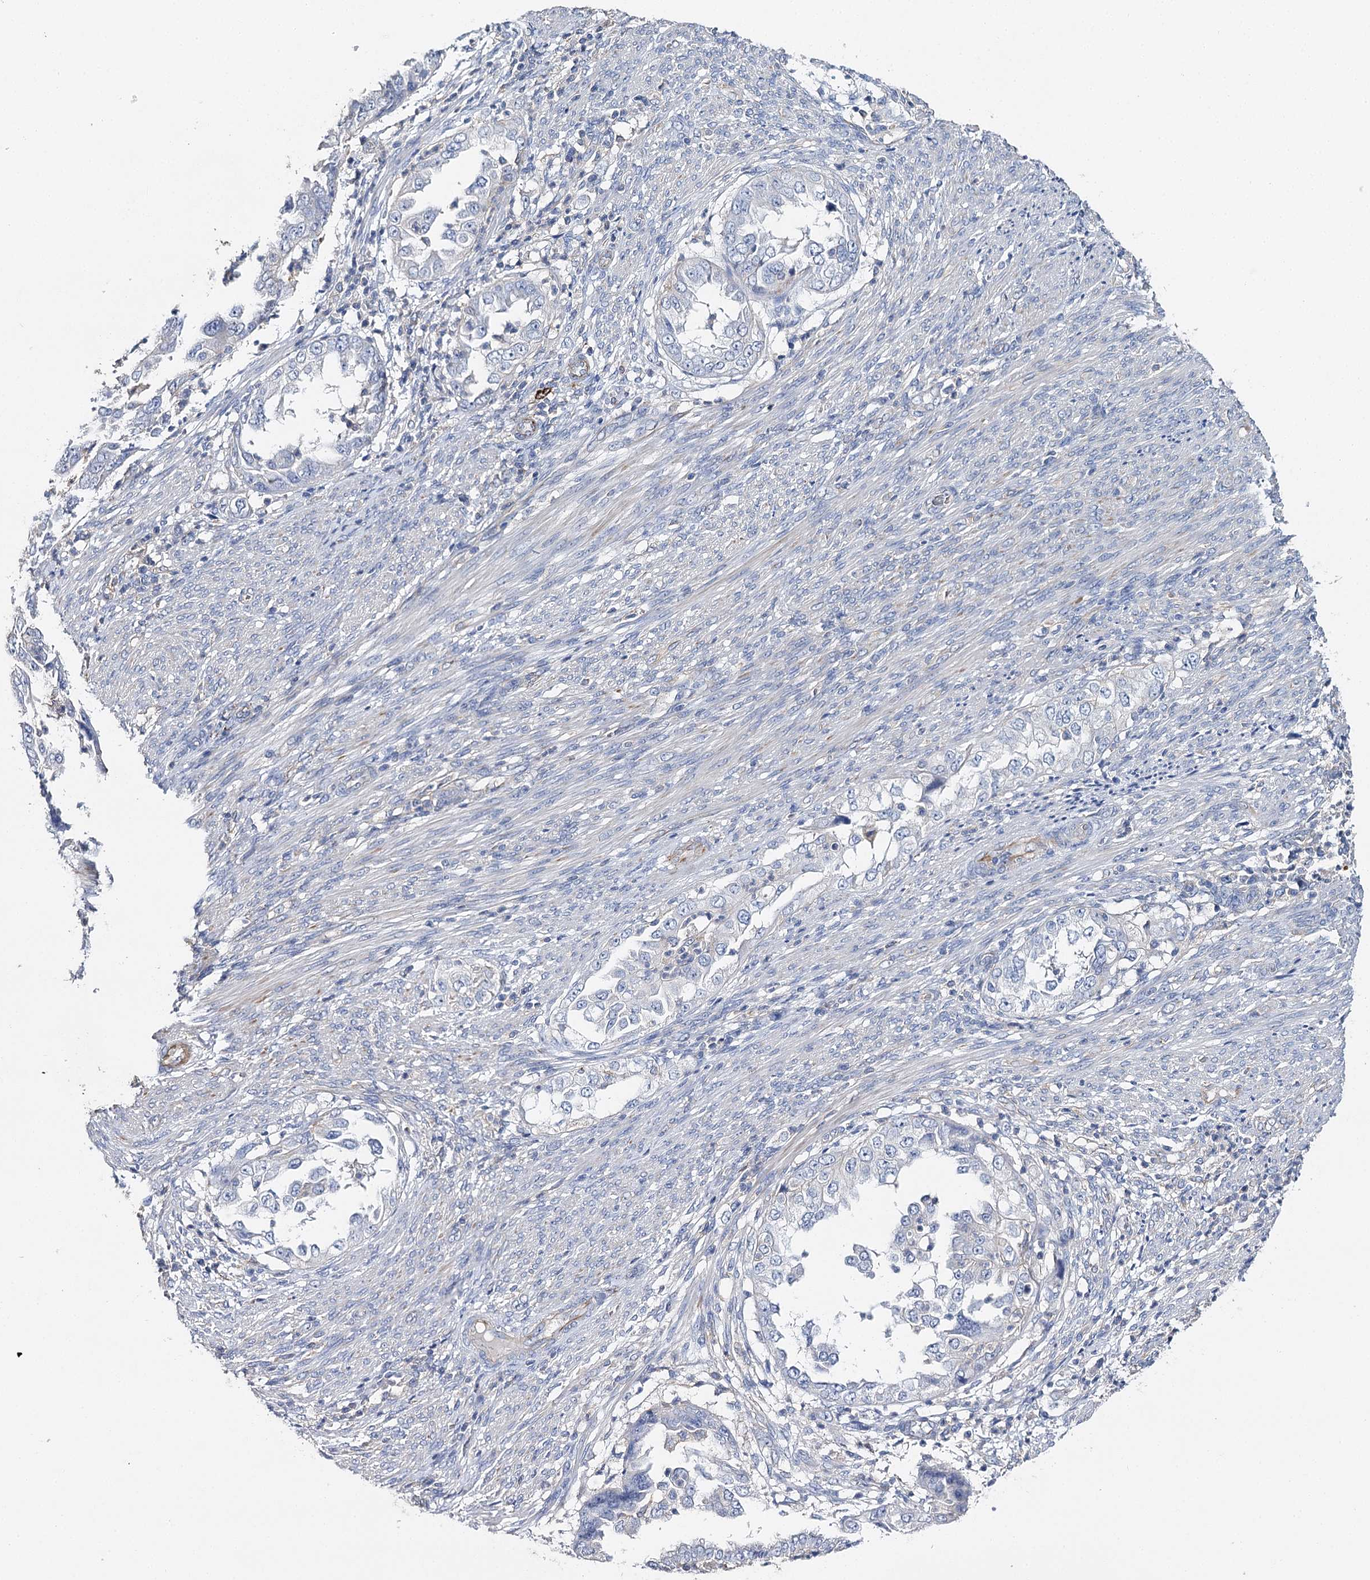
{"staining": {"intensity": "negative", "quantity": "none", "location": "none"}, "tissue": "endometrial cancer", "cell_type": "Tumor cells", "image_type": "cancer", "snomed": [{"axis": "morphology", "description": "Adenocarcinoma, NOS"}, {"axis": "topography", "description": "Endometrium"}], "caption": "An image of human endometrial cancer is negative for staining in tumor cells.", "gene": "EPYC", "patient": {"sex": "female", "age": 85}}